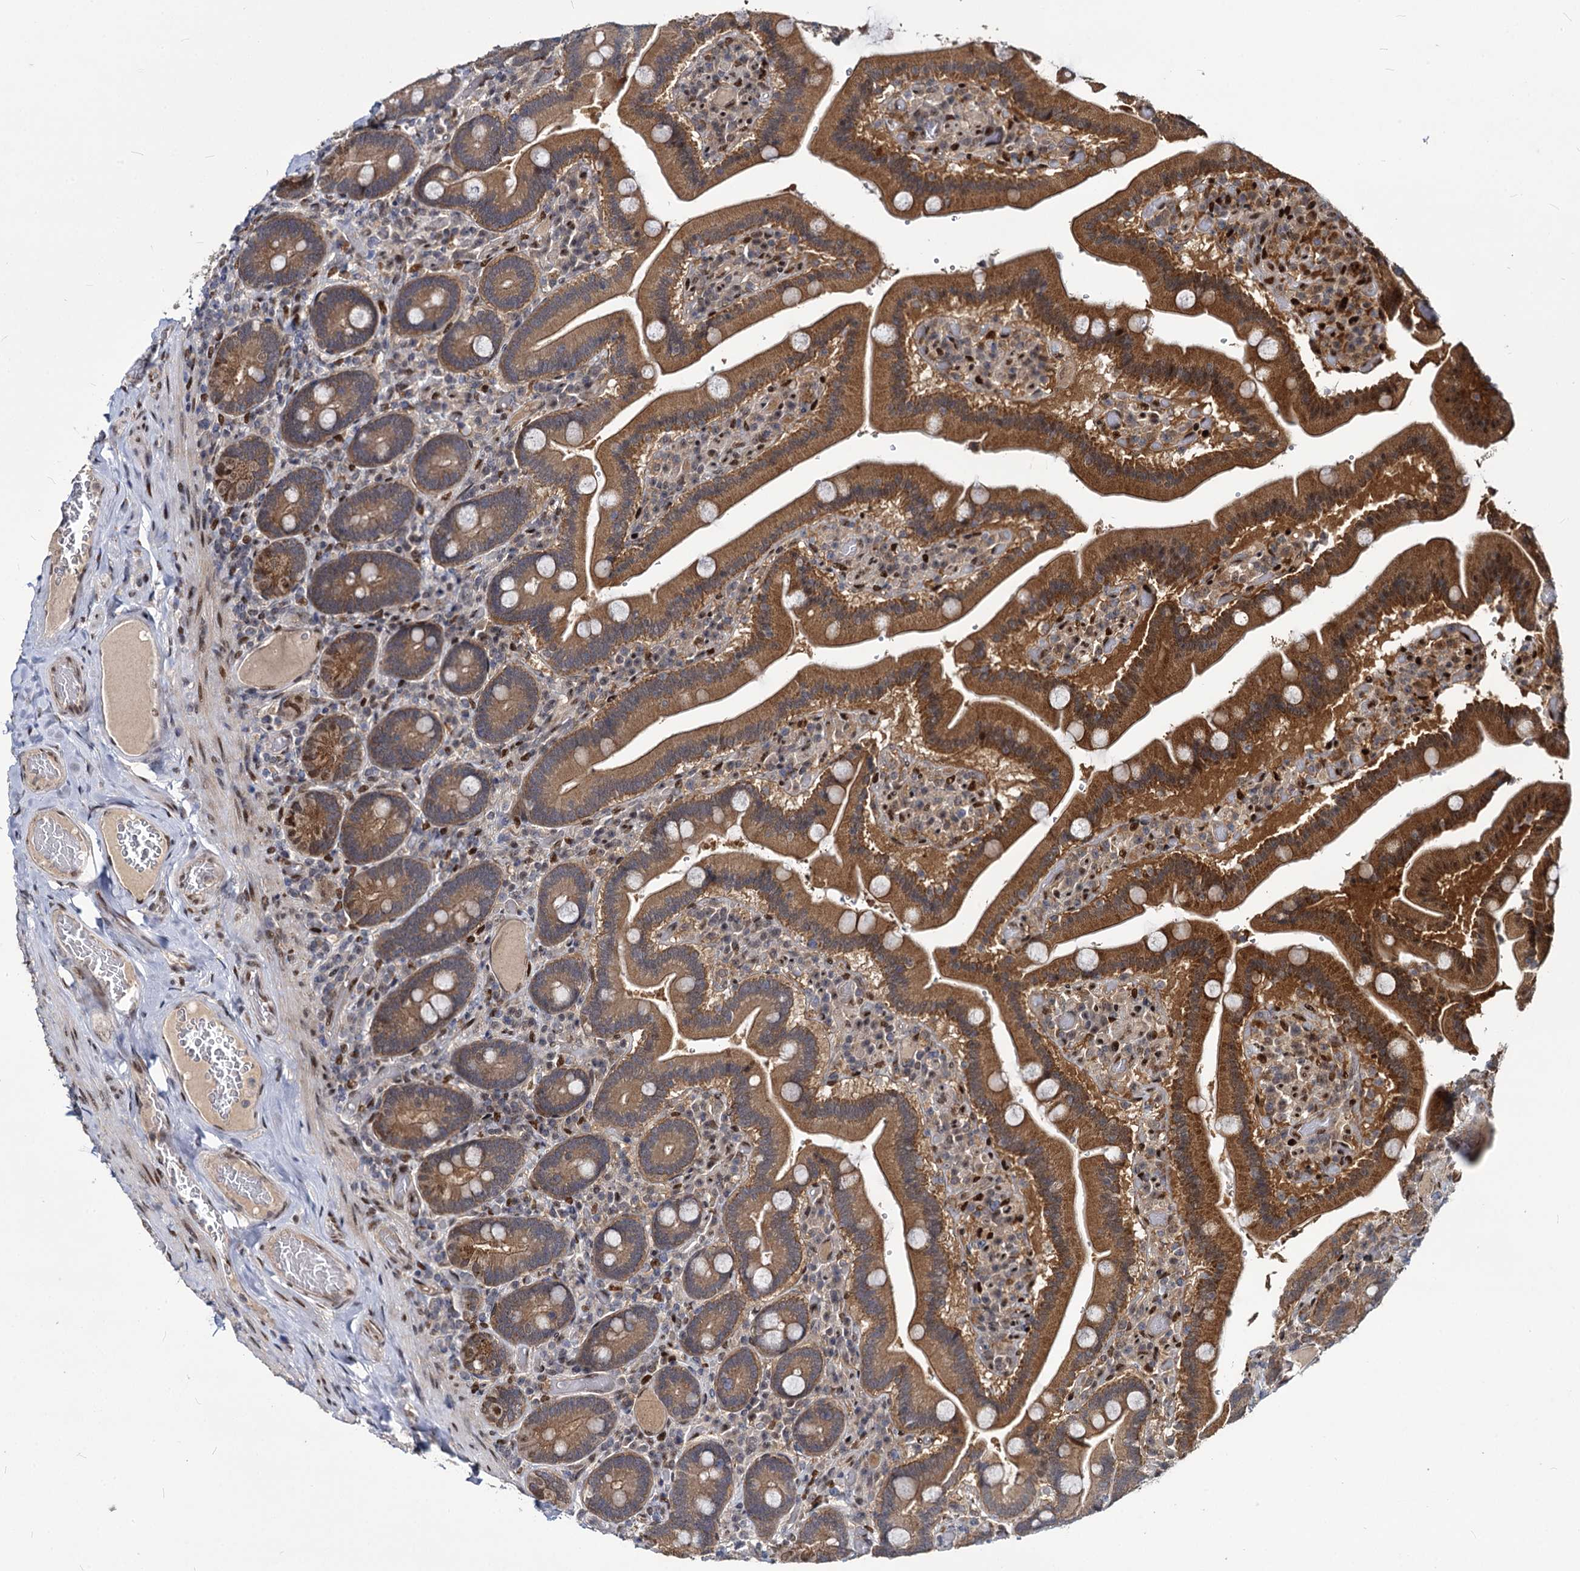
{"staining": {"intensity": "strong", "quantity": ">75%", "location": "cytoplasmic/membranous,nuclear"}, "tissue": "duodenum", "cell_type": "Glandular cells", "image_type": "normal", "snomed": [{"axis": "morphology", "description": "Normal tissue, NOS"}, {"axis": "topography", "description": "Duodenum"}], "caption": "A brown stain labels strong cytoplasmic/membranous,nuclear staining of a protein in glandular cells of unremarkable duodenum.", "gene": "MAML2", "patient": {"sex": "female", "age": 62}}